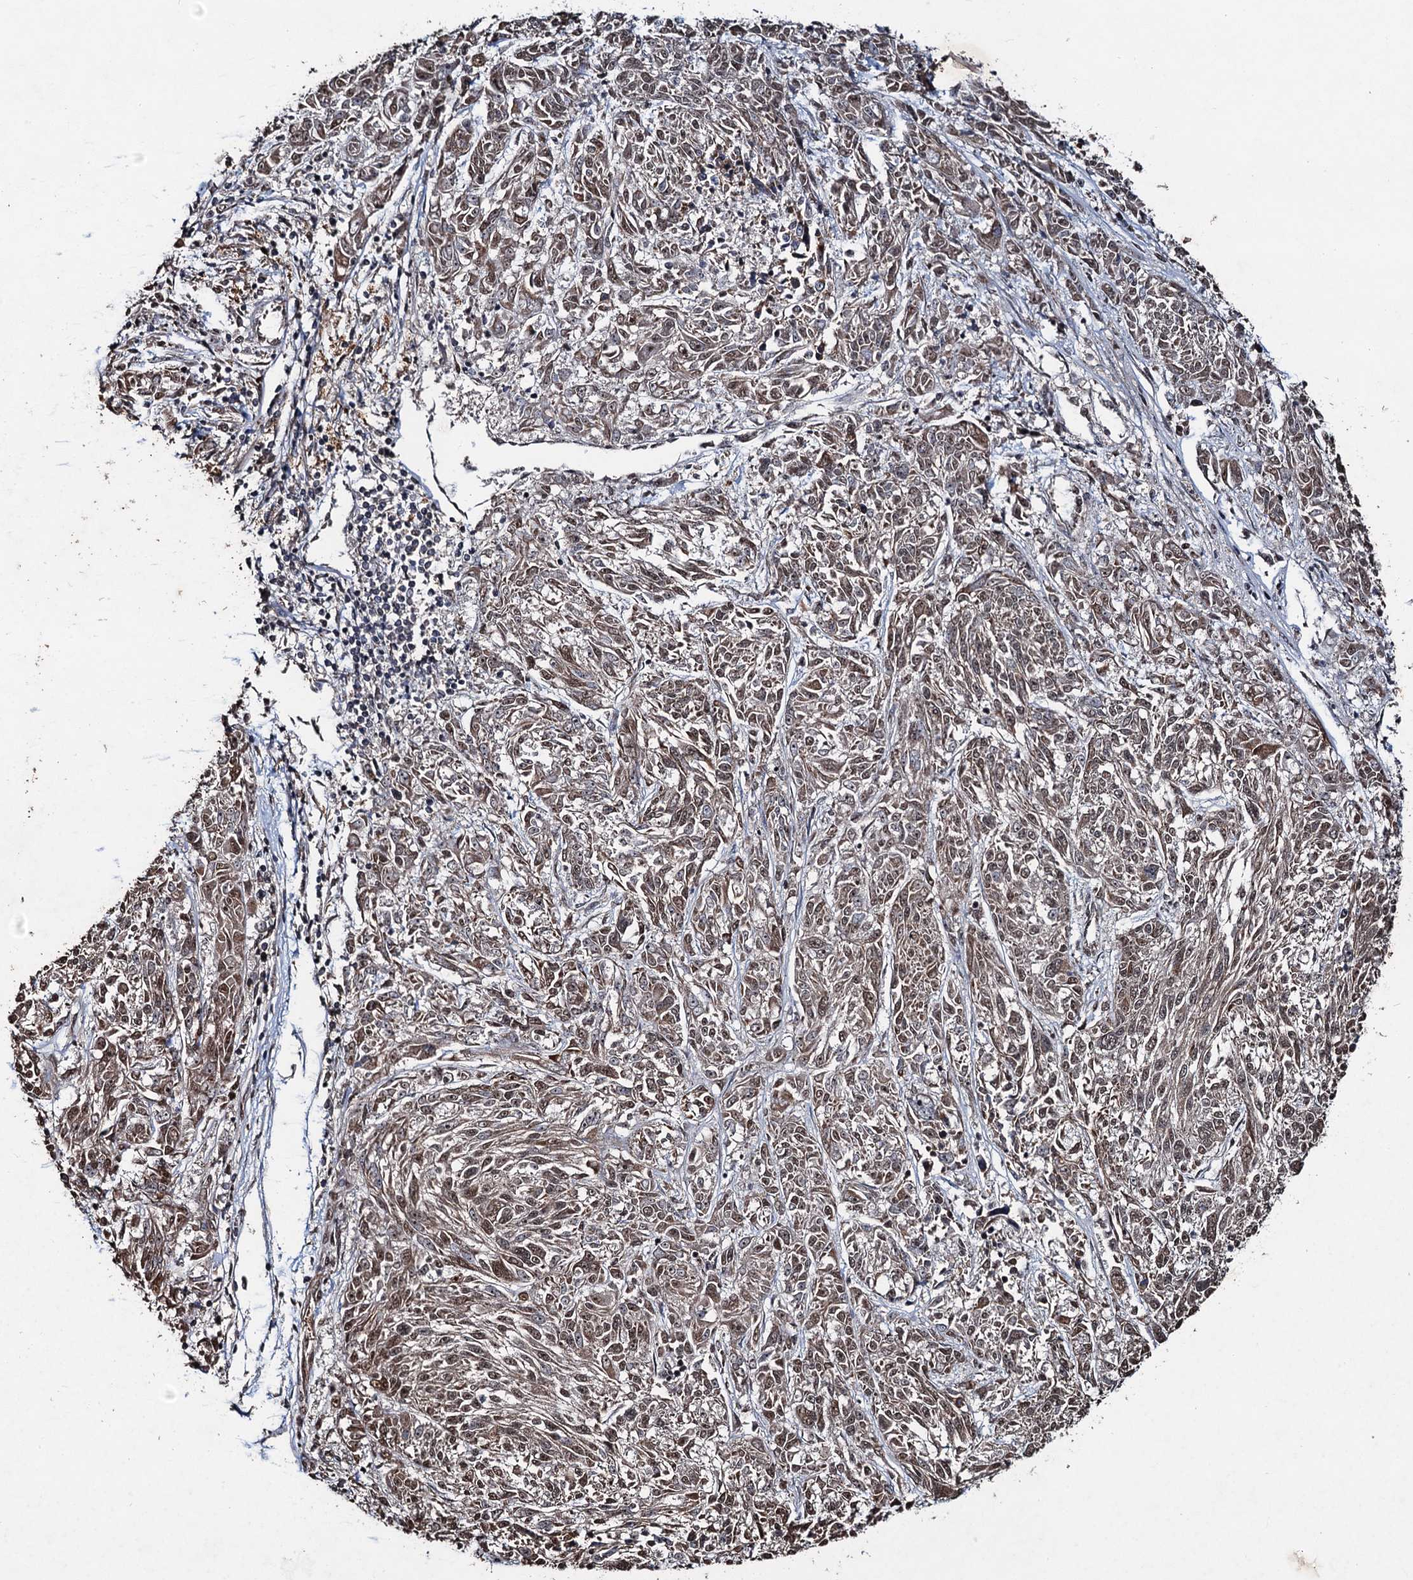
{"staining": {"intensity": "moderate", "quantity": ">75%", "location": "cytoplasmic/membranous,nuclear"}, "tissue": "melanoma", "cell_type": "Tumor cells", "image_type": "cancer", "snomed": [{"axis": "morphology", "description": "Malignant melanoma, NOS"}, {"axis": "topography", "description": "Skin"}], "caption": "This is a photomicrograph of immunohistochemistry staining of melanoma, which shows moderate expression in the cytoplasmic/membranous and nuclear of tumor cells.", "gene": "REP15", "patient": {"sex": "male", "age": 53}}